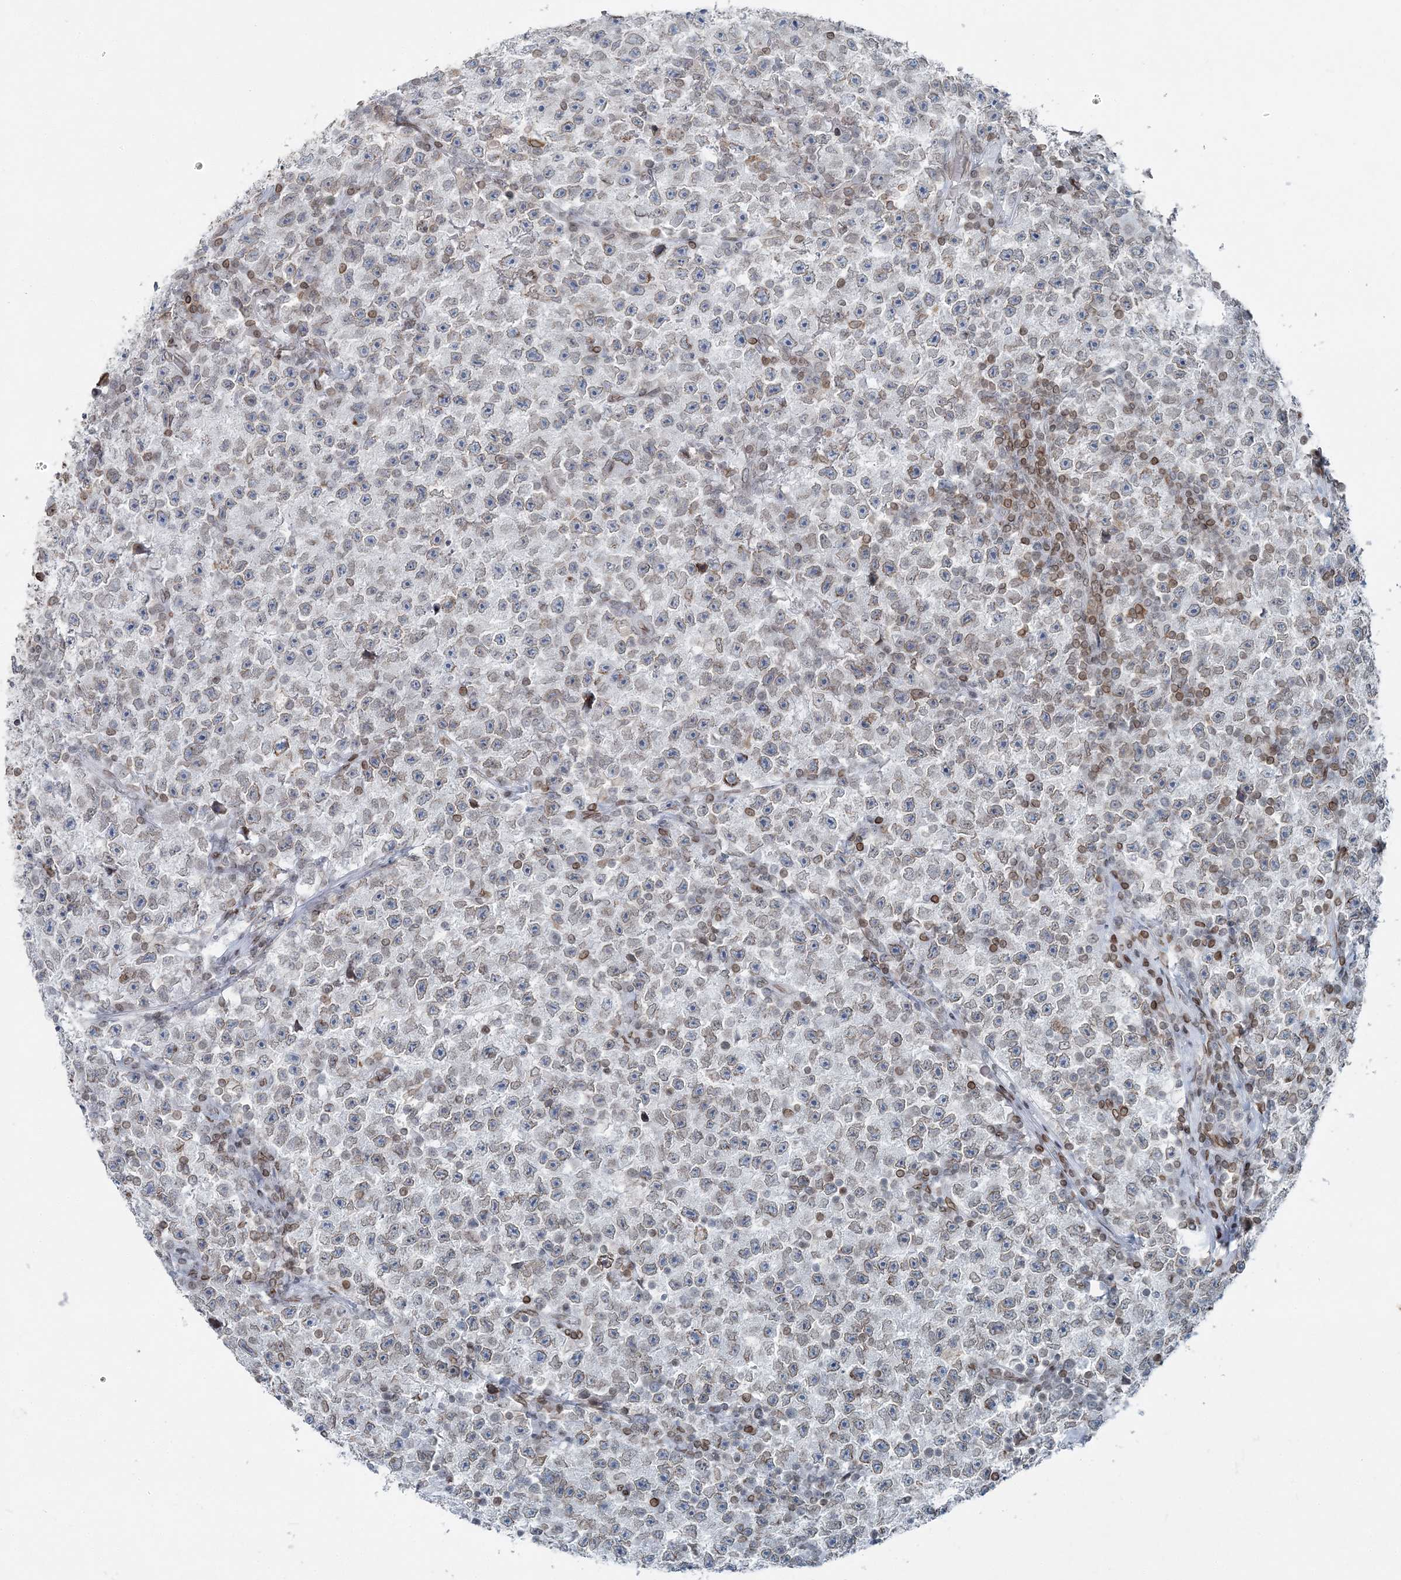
{"staining": {"intensity": "weak", "quantity": ">75%", "location": "cytoplasmic/membranous,nuclear"}, "tissue": "testis cancer", "cell_type": "Tumor cells", "image_type": "cancer", "snomed": [{"axis": "morphology", "description": "Seminoma, NOS"}, {"axis": "topography", "description": "Testis"}], "caption": "Testis cancer (seminoma) tissue shows weak cytoplasmic/membranous and nuclear expression in approximately >75% of tumor cells", "gene": "GJD4", "patient": {"sex": "male", "age": 22}}